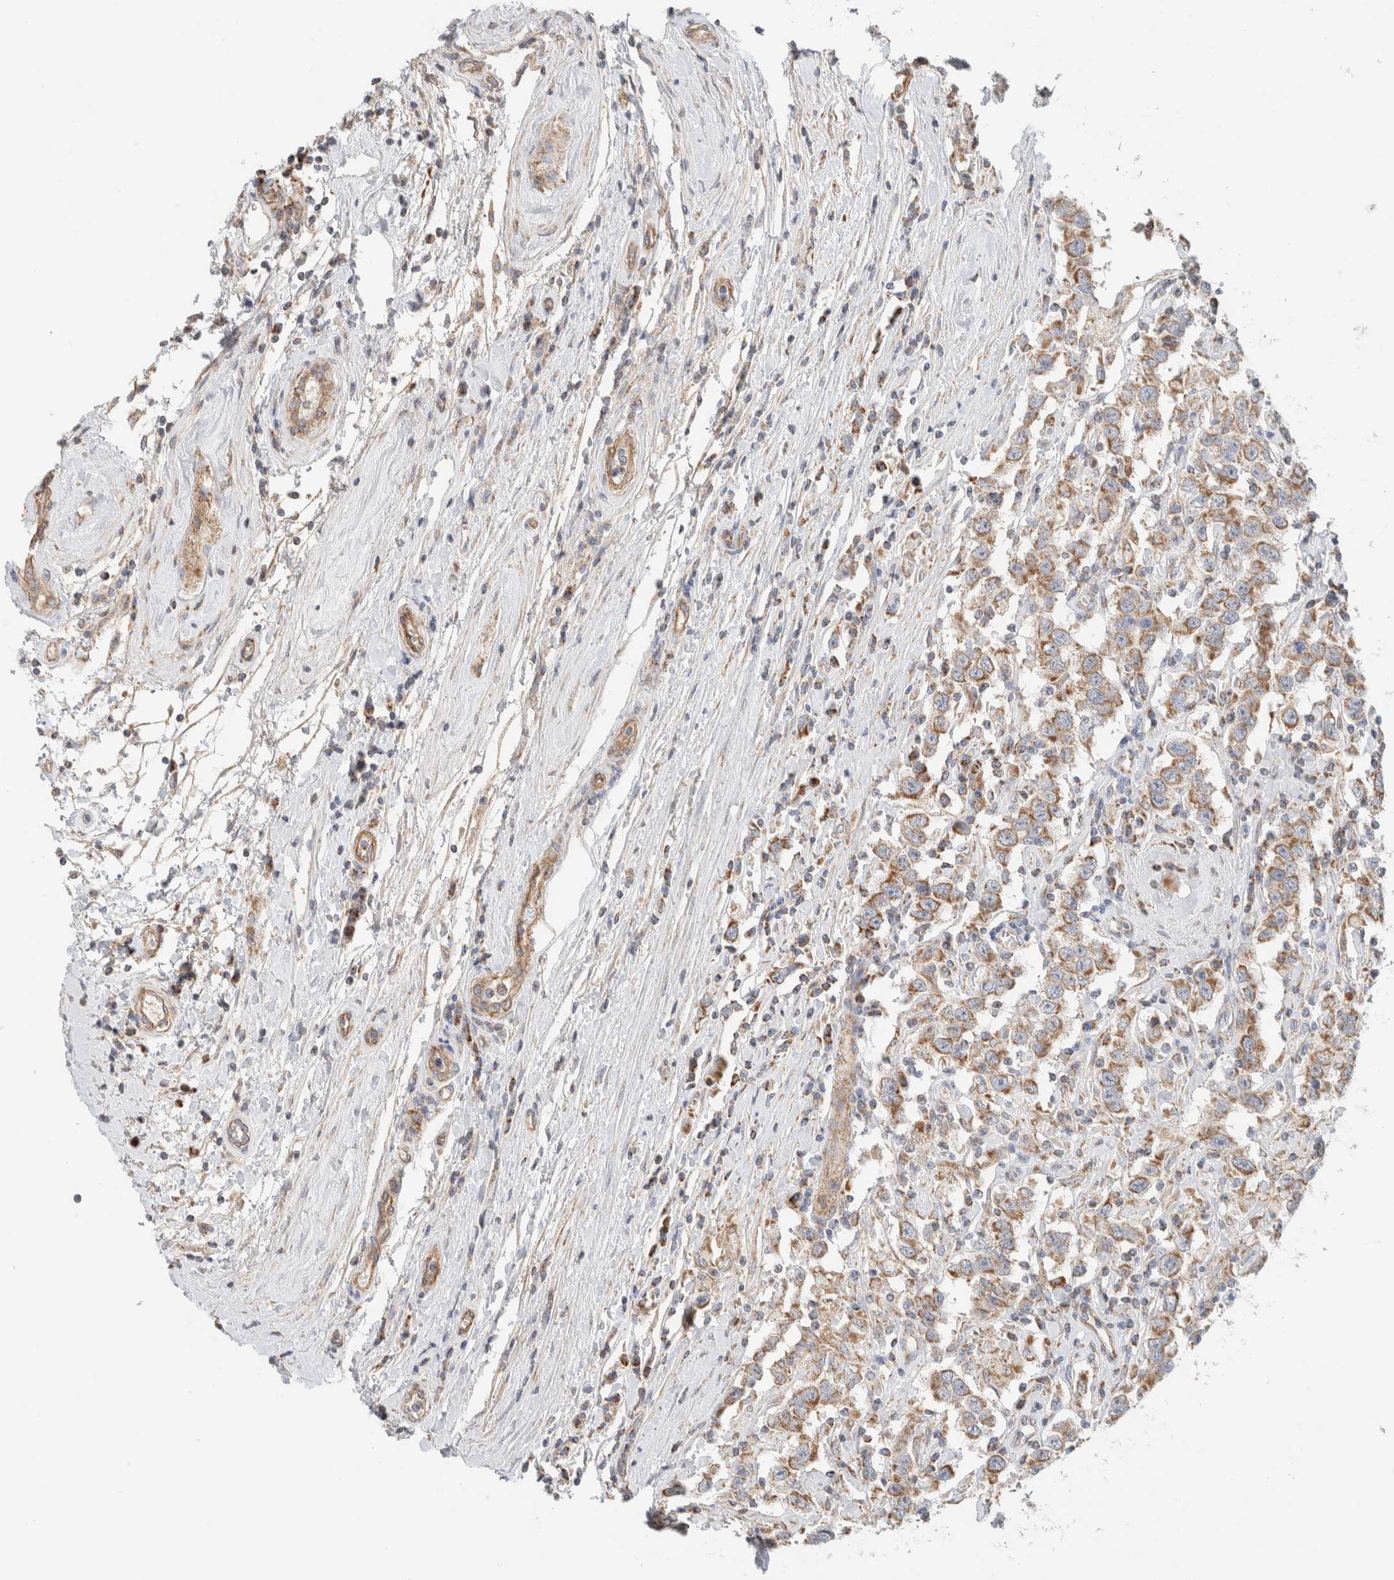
{"staining": {"intensity": "moderate", "quantity": ">75%", "location": "cytoplasmic/membranous"}, "tissue": "testis cancer", "cell_type": "Tumor cells", "image_type": "cancer", "snomed": [{"axis": "morphology", "description": "Seminoma, NOS"}, {"axis": "topography", "description": "Testis"}], "caption": "Protein expression analysis of human seminoma (testis) reveals moderate cytoplasmic/membranous staining in about >75% of tumor cells. The staining was performed using DAB (3,3'-diaminobenzidine) to visualize the protein expression in brown, while the nuclei were stained in blue with hematoxylin (Magnification: 20x).", "gene": "MRM3", "patient": {"sex": "male", "age": 41}}